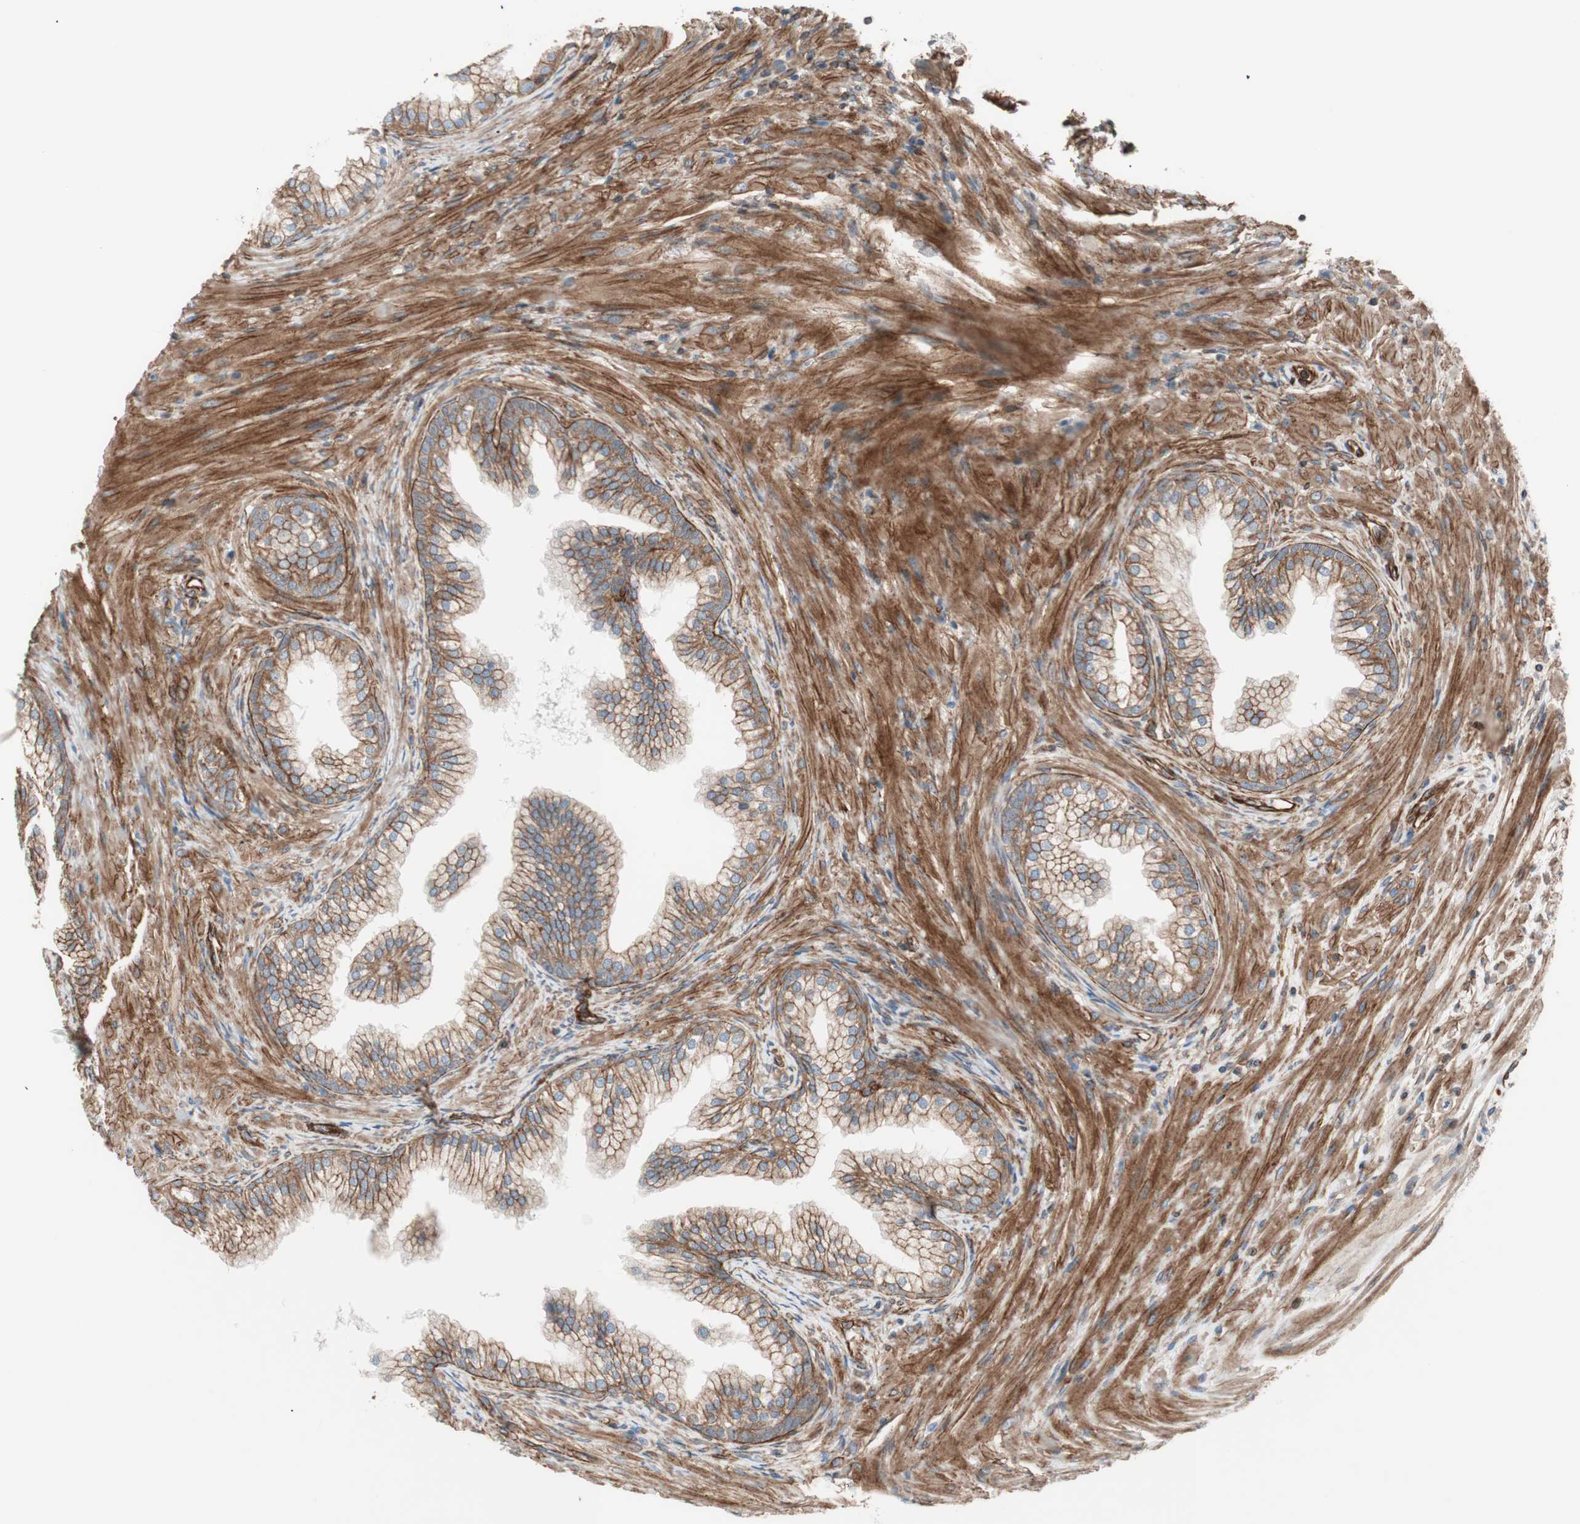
{"staining": {"intensity": "strong", "quantity": ">75%", "location": "cytoplasmic/membranous"}, "tissue": "prostate", "cell_type": "Glandular cells", "image_type": "normal", "snomed": [{"axis": "morphology", "description": "Normal tissue, NOS"}, {"axis": "topography", "description": "Prostate"}], "caption": "A histopathology image of human prostate stained for a protein reveals strong cytoplasmic/membranous brown staining in glandular cells. (DAB (3,3'-diaminobenzidine) IHC, brown staining for protein, blue staining for nuclei).", "gene": "TCTA", "patient": {"sex": "male", "age": 76}}